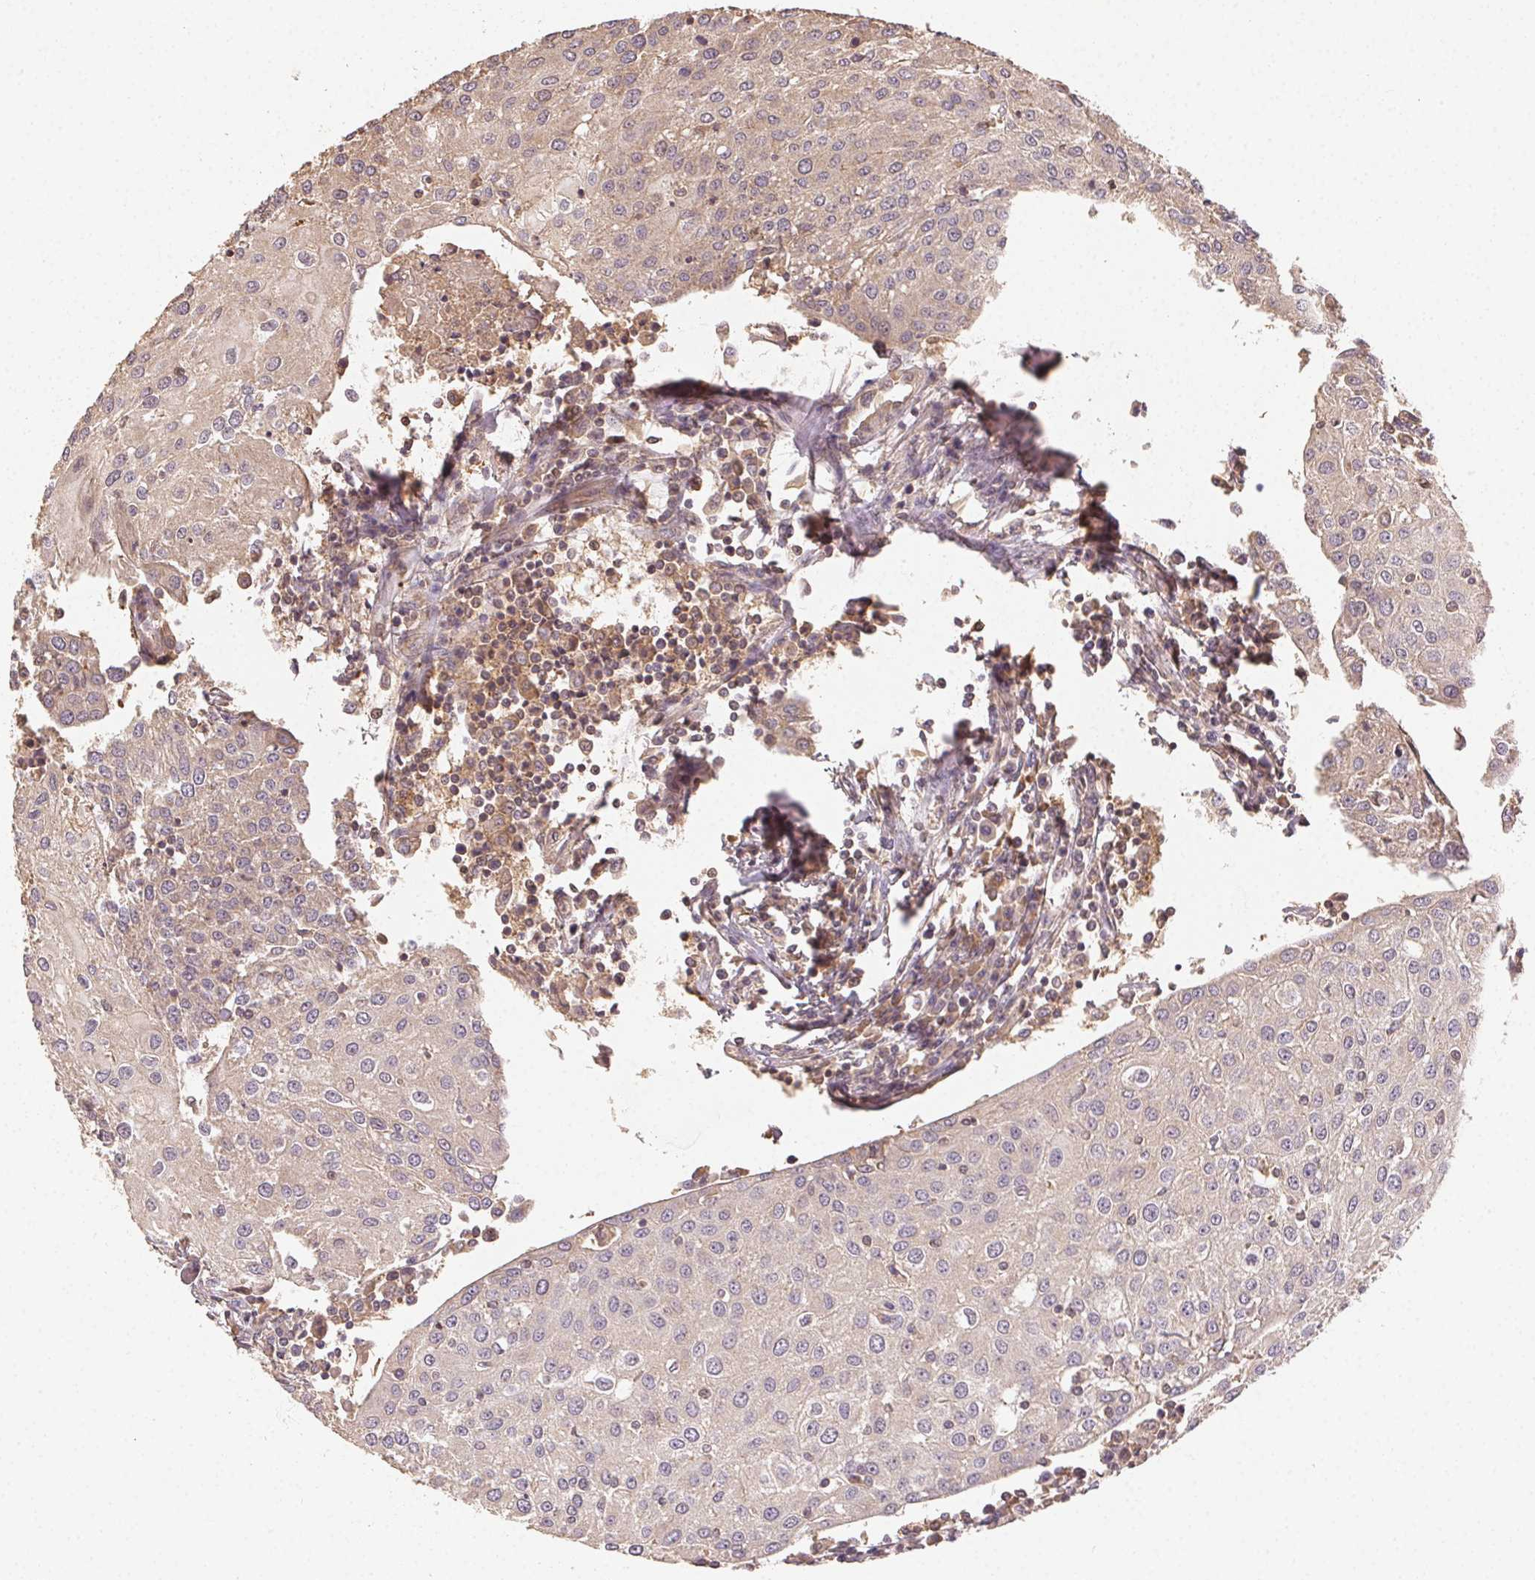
{"staining": {"intensity": "weak", "quantity": "<25%", "location": "cytoplasmic/membranous"}, "tissue": "urothelial cancer", "cell_type": "Tumor cells", "image_type": "cancer", "snomed": [{"axis": "morphology", "description": "Urothelial carcinoma, High grade"}, {"axis": "topography", "description": "Urinary bladder"}], "caption": "Tumor cells show no significant staining in urothelial cancer.", "gene": "RALA", "patient": {"sex": "female", "age": 85}}